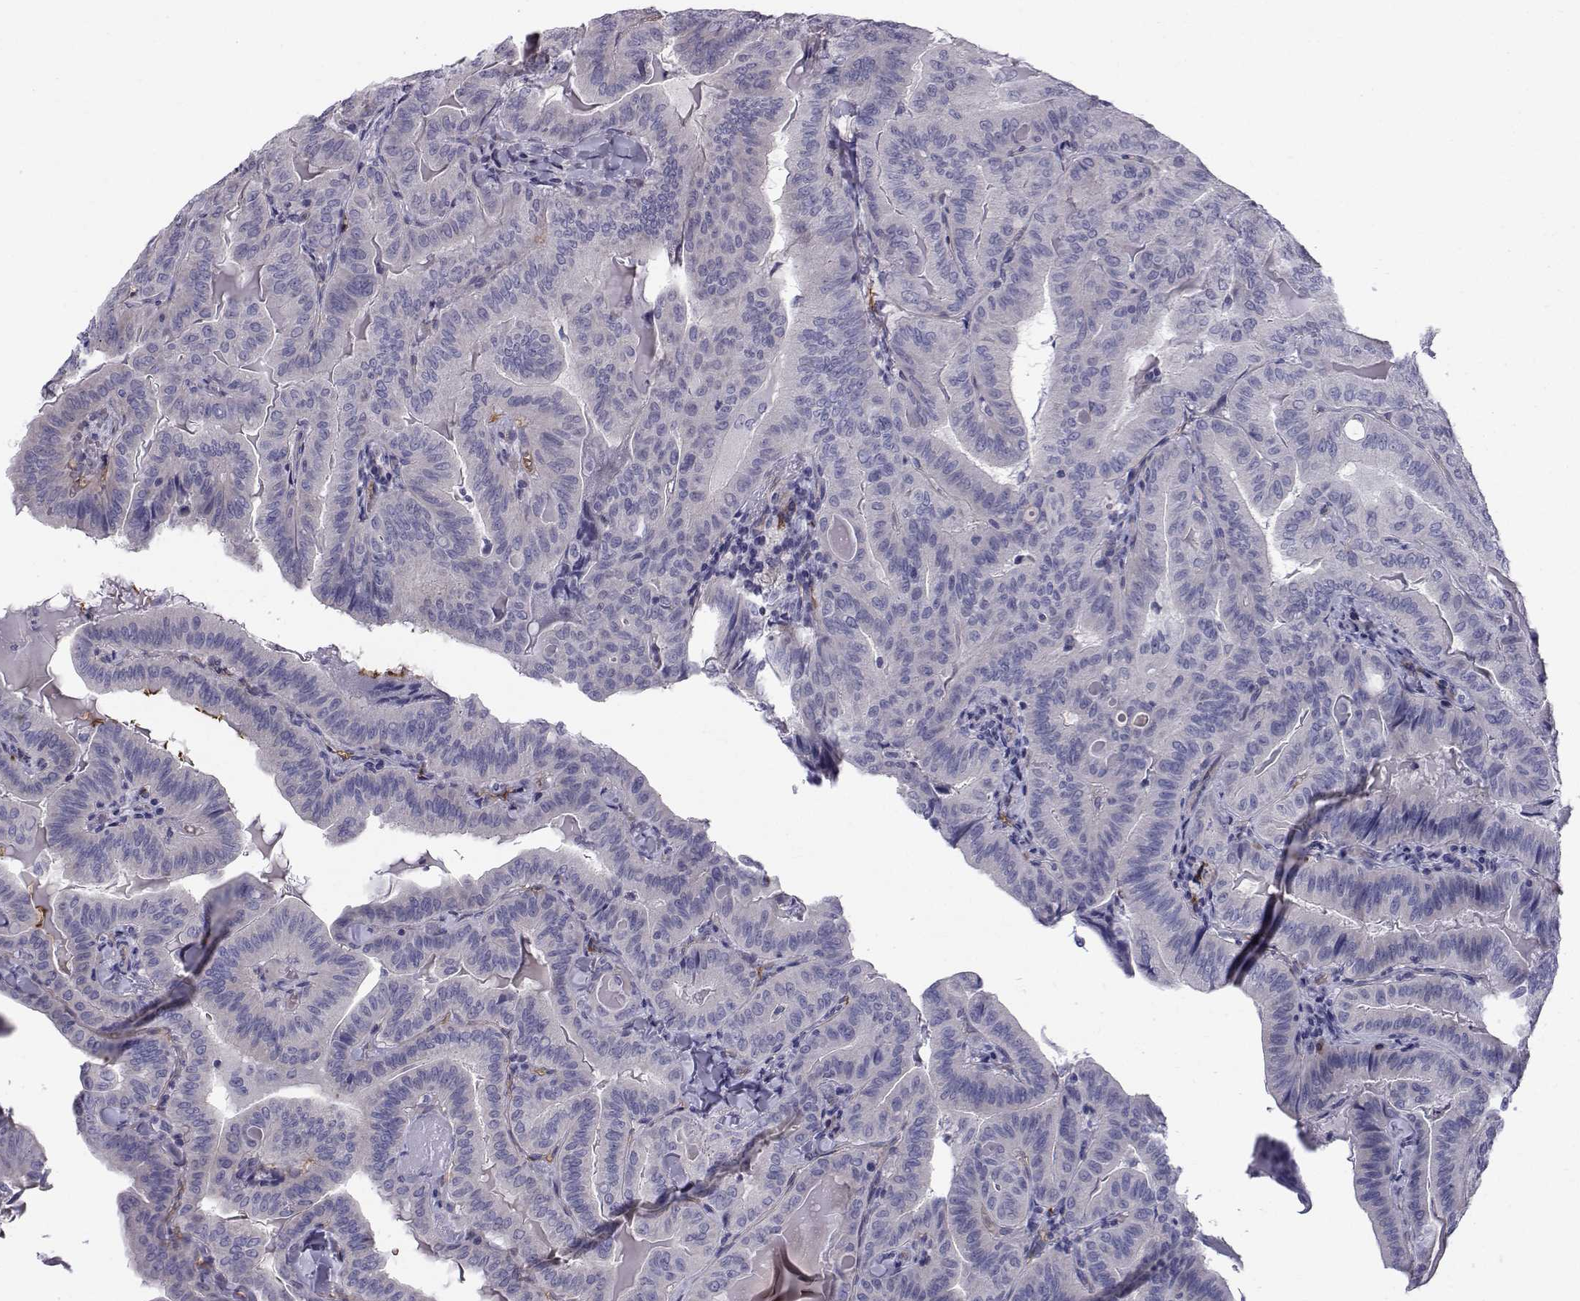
{"staining": {"intensity": "negative", "quantity": "none", "location": "none"}, "tissue": "thyroid cancer", "cell_type": "Tumor cells", "image_type": "cancer", "snomed": [{"axis": "morphology", "description": "Papillary adenocarcinoma, NOS"}, {"axis": "topography", "description": "Thyroid gland"}], "caption": "Photomicrograph shows no significant protein positivity in tumor cells of papillary adenocarcinoma (thyroid).", "gene": "QPCT", "patient": {"sex": "female", "age": 68}}